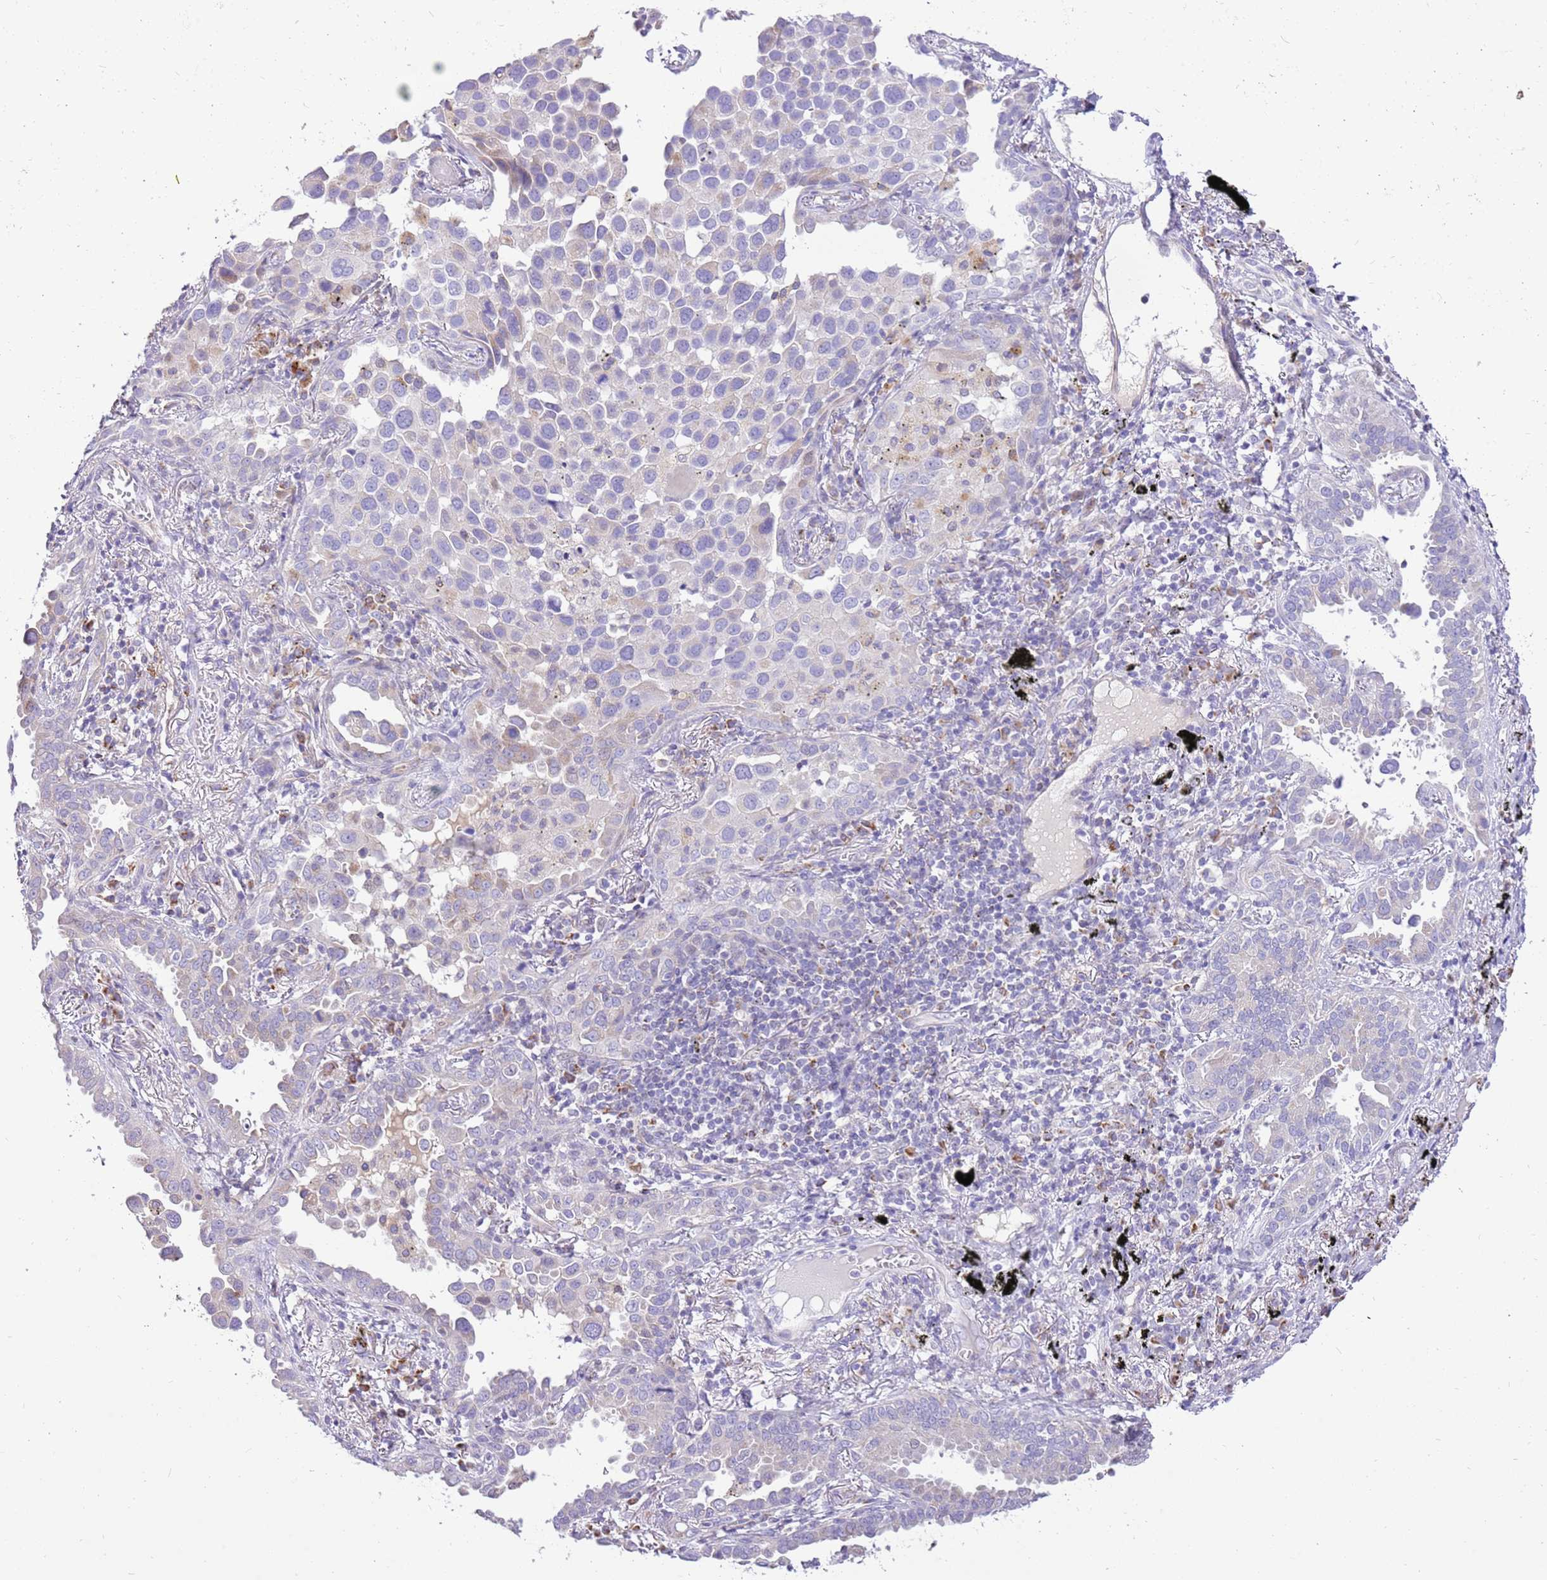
{"staining": {"intensity": "negative", "quantity": "none", "location": "none"}, "tissue": "lung cancer", "cell_type": "Tumor cells", "image_type": "cancer", "snomed": [{"axis": "morphology", "description": "Adenocarcinoma, NOS"}, {"axis": "topography", "description": "Lung"}], "caption": "This photomicrograph is of lung adenocarcinoma stained with IHC to label a protein in brown with the nuclei are counter-stained blue. There is no staining in tumor cells.", "gene": "COX17", "patient": {"sex": "male", "age": 67}}